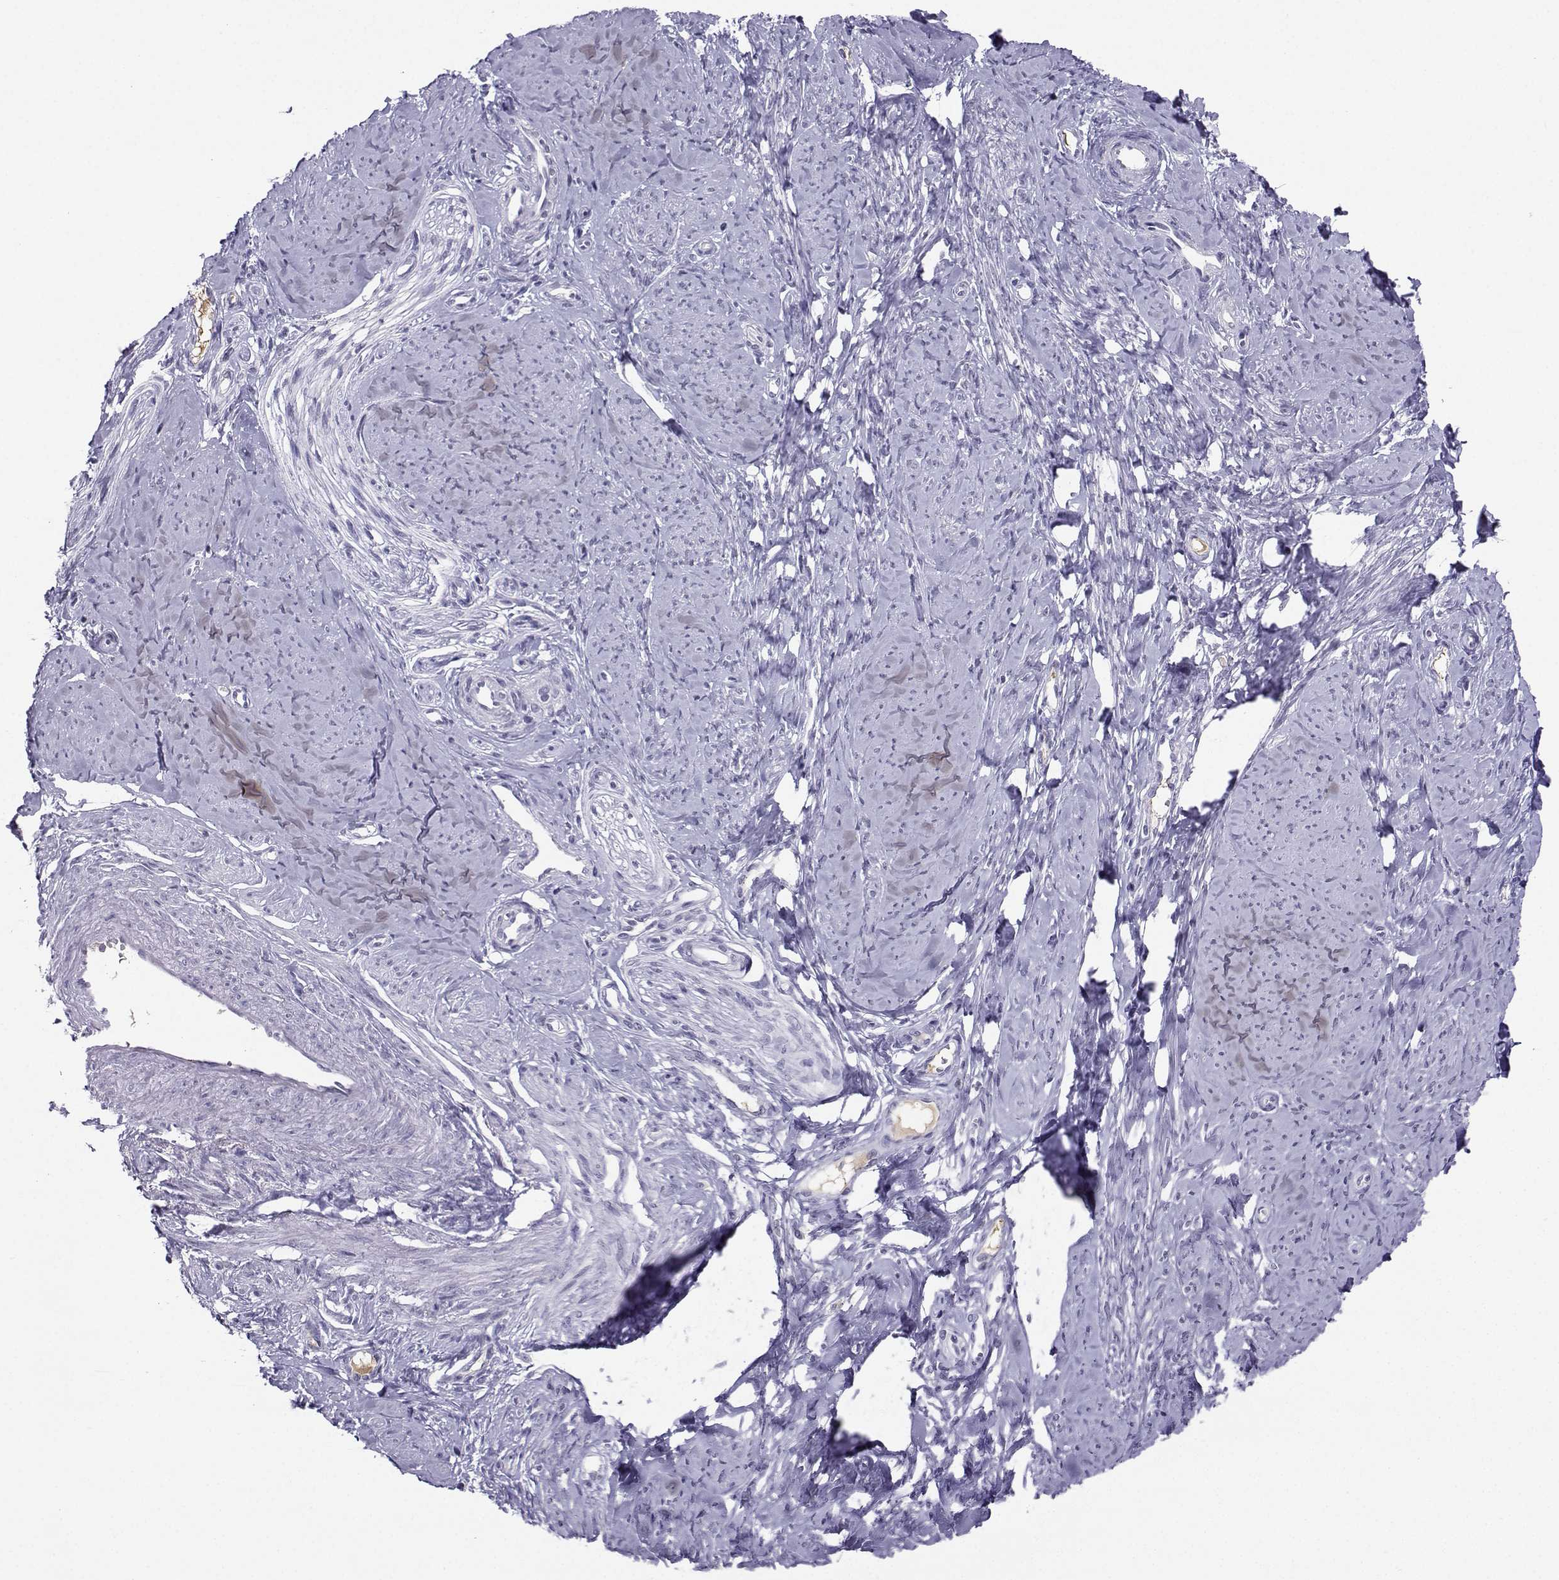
{"staining": {"intensity": "negative", "quantity": "none", "location": "none"}, "tissue": "smooth muscle", "cell_type": "Smooth muscle cells", "image_type": "normal", "snomed": [{"axis": "morphology", "description": "Normal tissue, NOS"}, {"axis": "topography", "description": "Smooth muscle"}], "caption": "High power microscopy image of an immunohistochemistry (IHC) photomicrograph of normal smooth muscle, revealing no significant staining in smooth muscle cells.", "gene": "LHX1", "patient": {"sex": "female", "age": 48}}